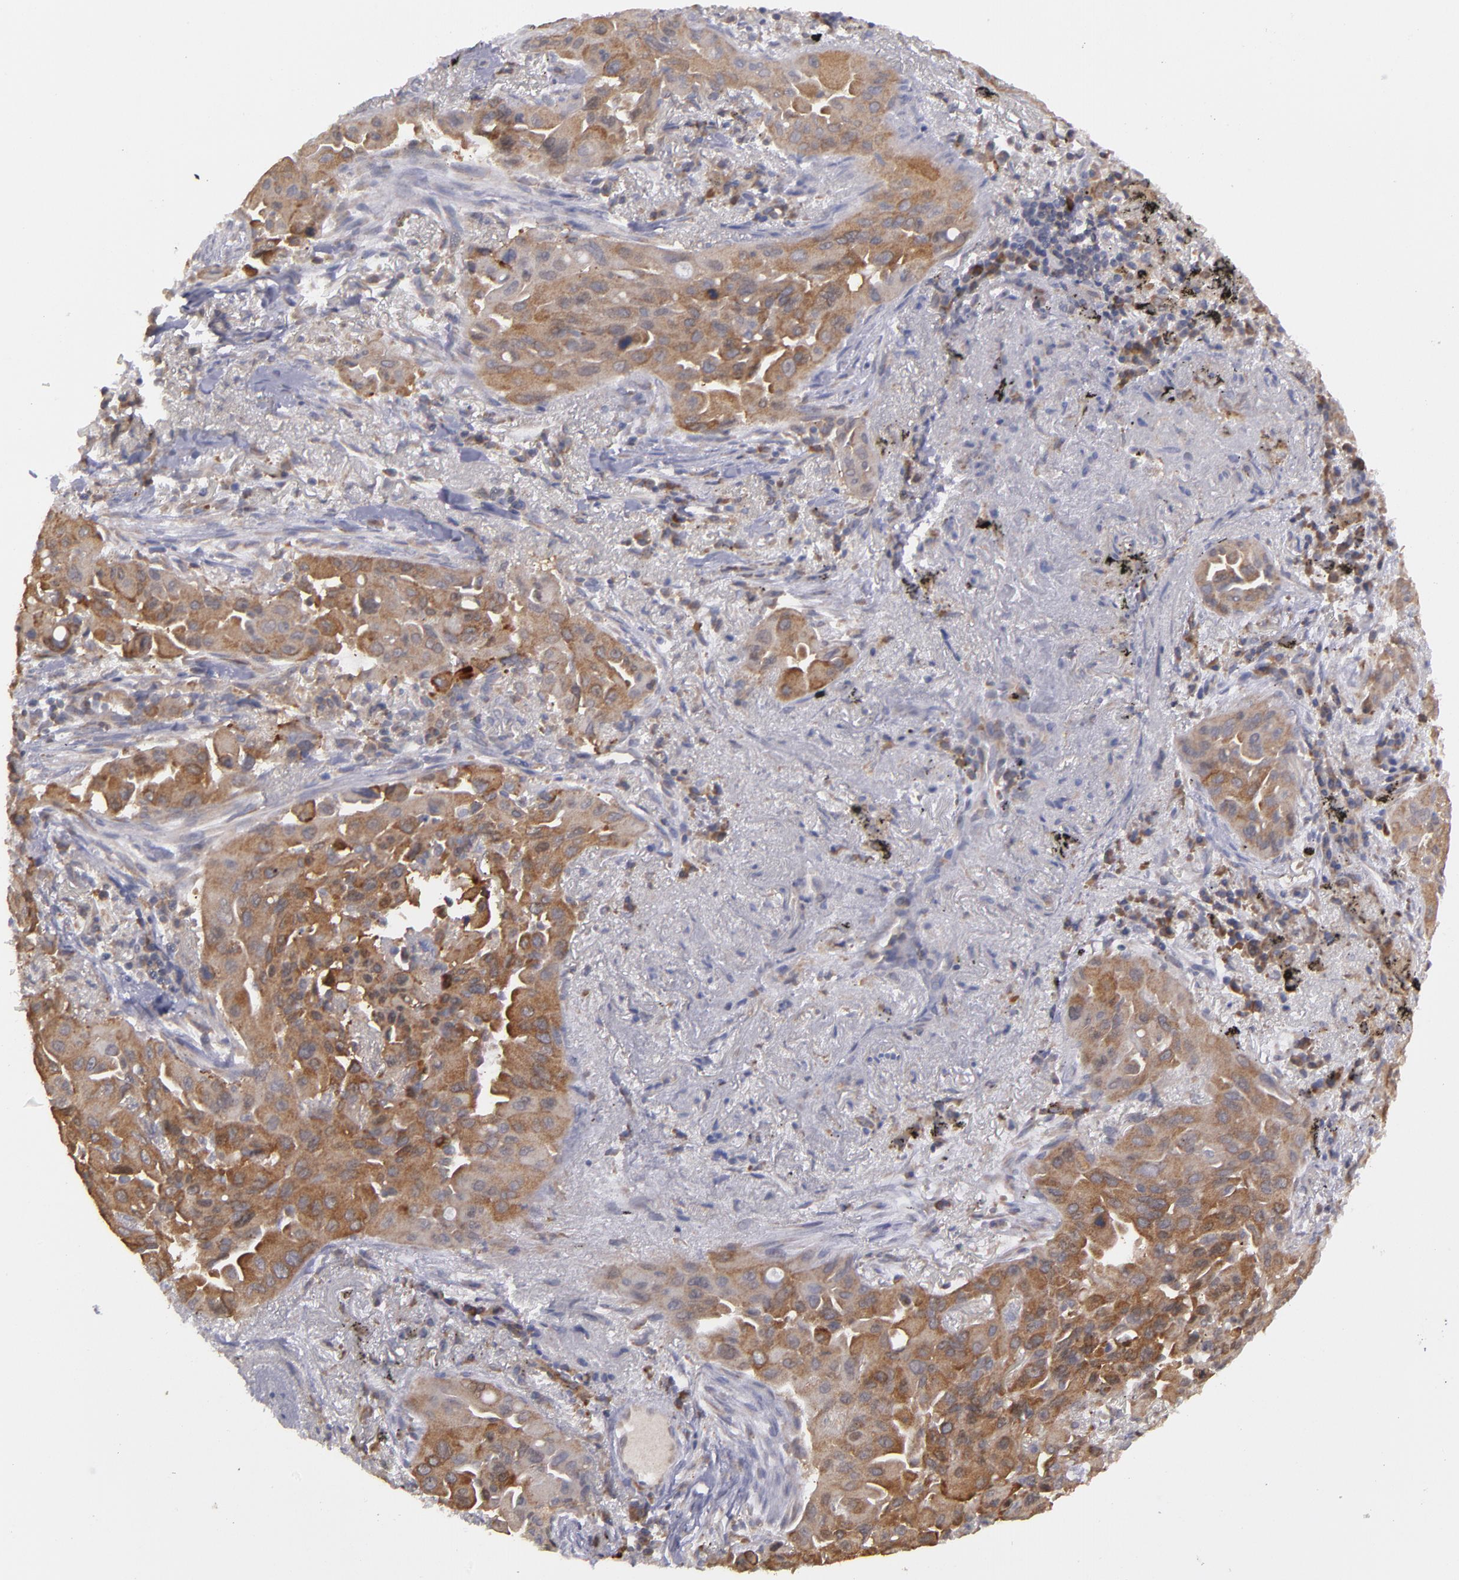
{"staining": {"intensity": "strong", "quantity": ">75%", "location": "cytoplasmic/membranous"}, "tissue": "lung cancer", "cell_type": "Tumor cells", "image_type": "cancer", "snomed": [{"axis": "morphology", "description": "Adenocarcinoma, NOS"}, {"axis": "topography", "description": "Lung"}], "caption": "IHC of human adenocarcinoma (lung) reveals high levels of strong cytoplasmic/membranous positivity in approximately >75% of tumor cells.", "gene": "MTHFD1", "patient": {"sex": "male", "age": 68}}